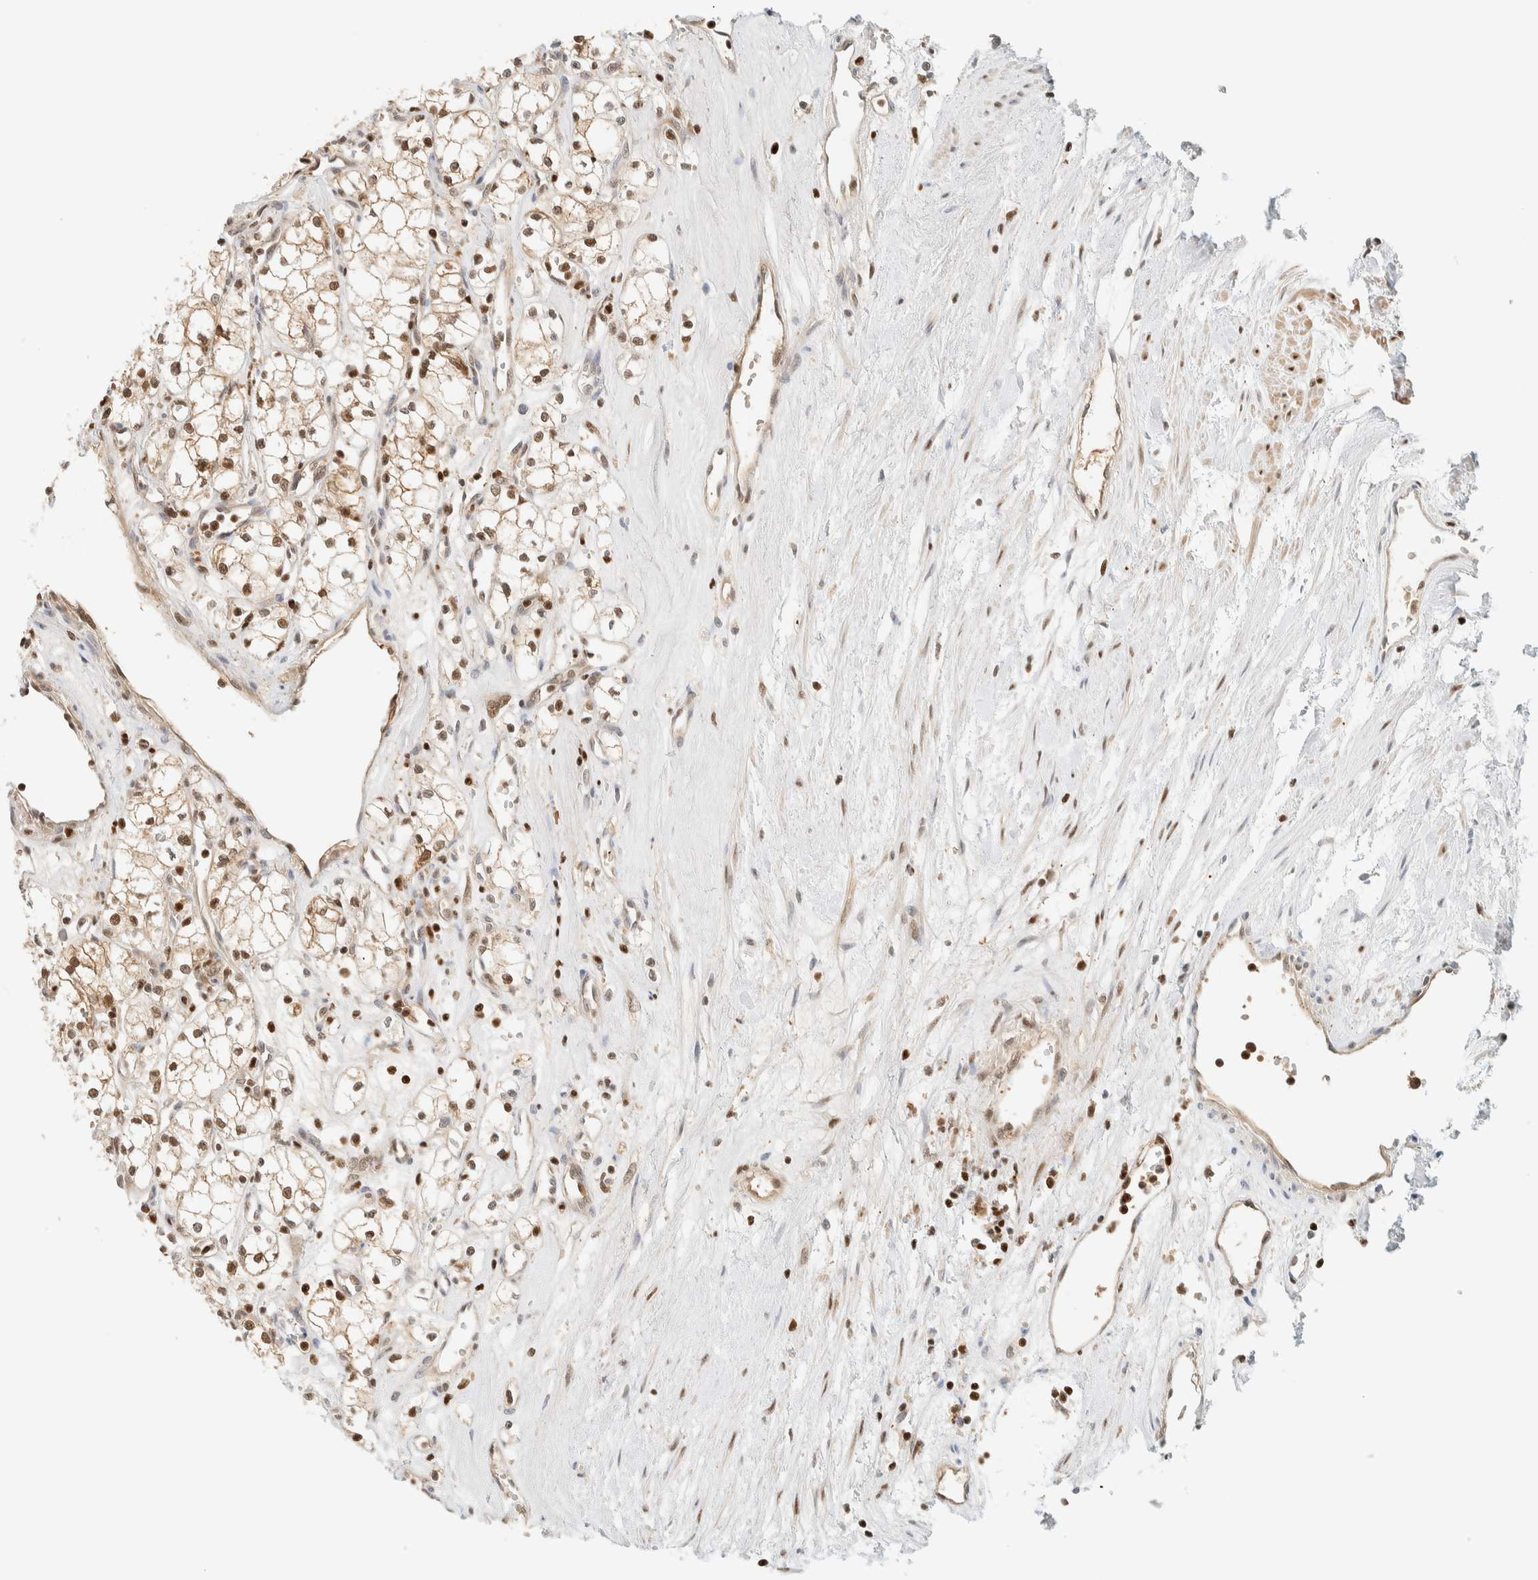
{"staining": {"intensity": "strong", "quantity": ">75%", "location": "nuclear"}, "tissue": "renal cancer", "cell_type": "Tumor cells", "image_type": "cancer", "snomed": [{"axis": "morphology", "description": "Adenocarcinoma, NOS"}, {"axis": "topography", "description": "Kidney"}], "caption": "DAB immunohistochemical staining of human renal cancer shows strong nuclear protein expression in approximately >75% of tumor cells.", "gene": "ZBTB37", "patient": {"sex": "male", "age": 59}}